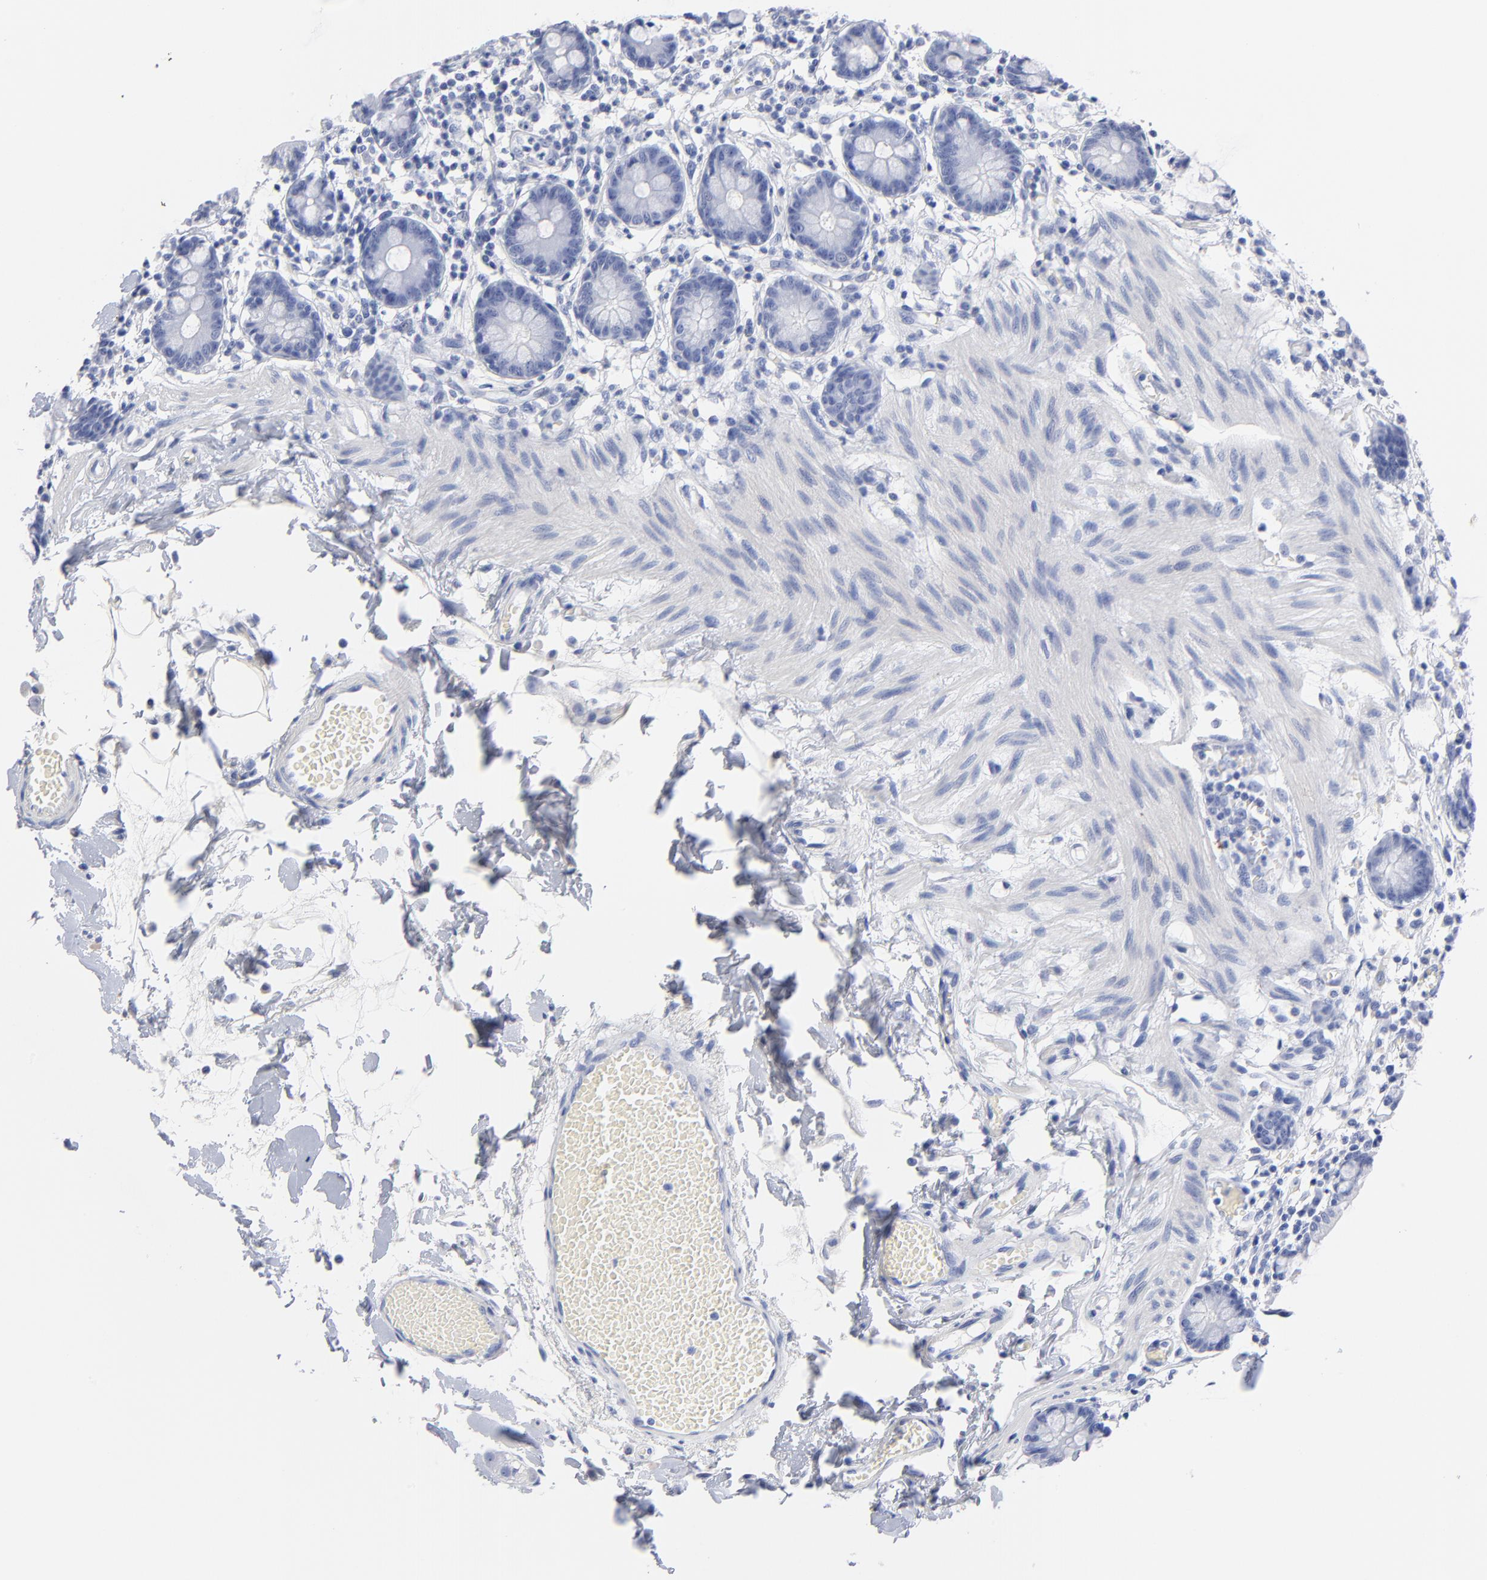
{"staining": {"intensity": "negative", "quantity": "none", "location": "none"}, "tissue": "small intestine", "cell_type": "Glandular cells", "image_type": "normal", "snomed": [{"axis": "morphology", "description": "Normal tissue, NOS"}, {"axis": "topography", "description": "Small intestine"}], "caption": "A photomicrograph of human small intestine is negative for staining in glandular cells. (DAB immunohistochemistry with hematoxylin counter stain).", "gene": "ACY1", "patient": {"sex": "female", "age": 61}}